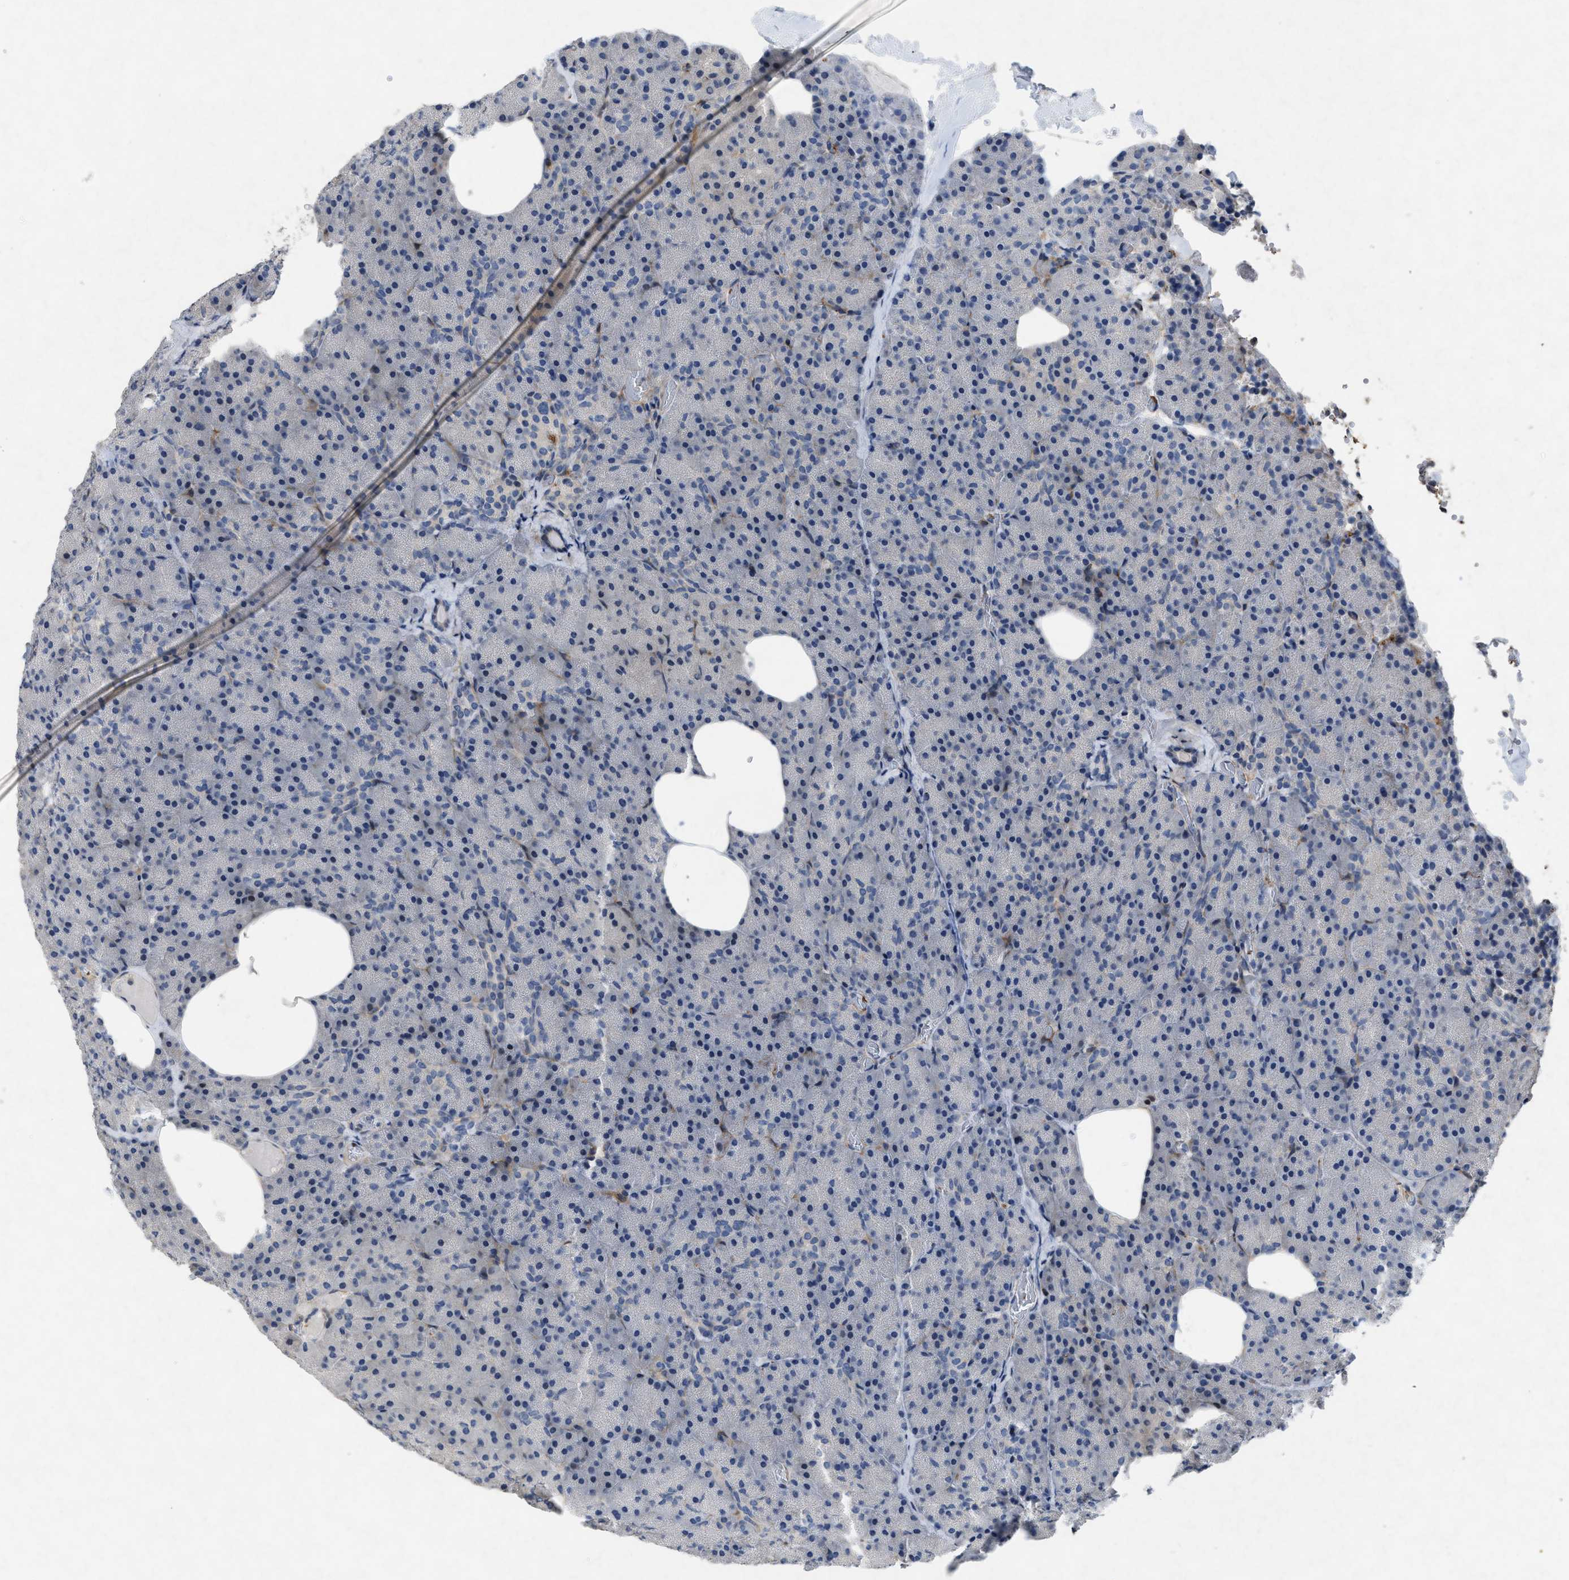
{"staining": {"intensity": "negative", "quantity": "none", "location": "none"}, "tissue": "pancreas", "cell_type": "Exocrine glandular cells", "image_type": "normal", "snomed": [{"axis": "morphology", "description": "Normal tissue, NOS"}, {"axis": "morphology", "description": "Carcinoid, malignant, NOS"}, {"axis": "topography", "description": "Pancreas"}], "caption": "Immunohistochemistry (IHC) histopathology image of unremarkable pancreas: pancreas stained with DAB shows no significant protein staining in exocrine glandular cells.", "gene": "PDGFRA", "patient": {"sex": "female", "age": 35}}